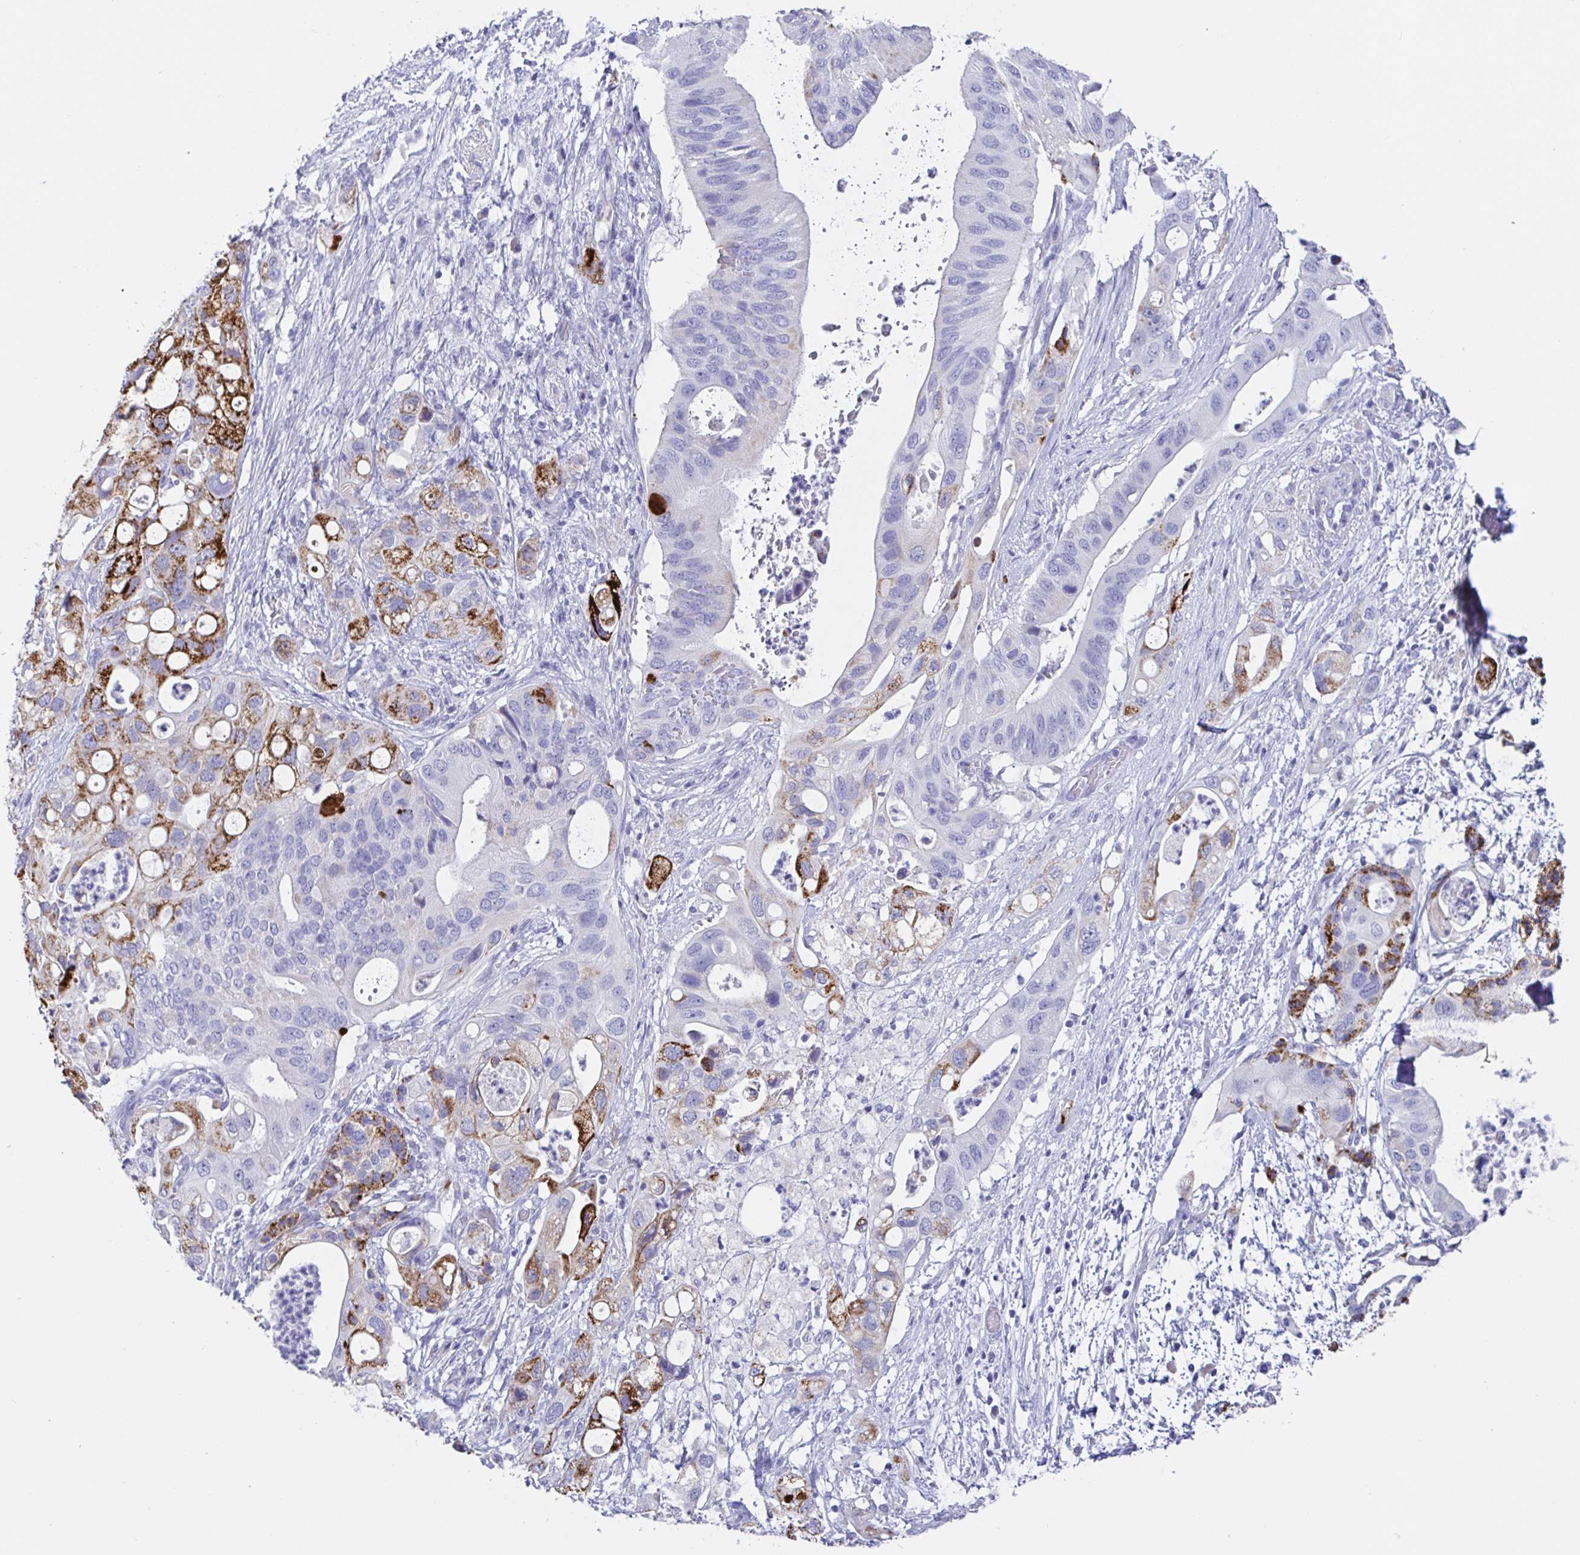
{"staining": {"intensity": "strong", "quantity": "<25%", "location": "cytoplasmic/membranous"}, "tissue": "pancreatic cancer", "cell_type": "Tumor cells", "image_type": "cancer", "snomed": [{"axis": "morphology", "description": "Adenocarcinoma, NOS"}, {"axis": "topography", "description": "Pancreas"}], "caption": "Tumor cells display strong cytoplasmic/membranous expression in approximately <25% of cells in adenocarcinoma (pancreatic).", "gene": "MAOA", "patient": {"sex": "female", "age": 72}}